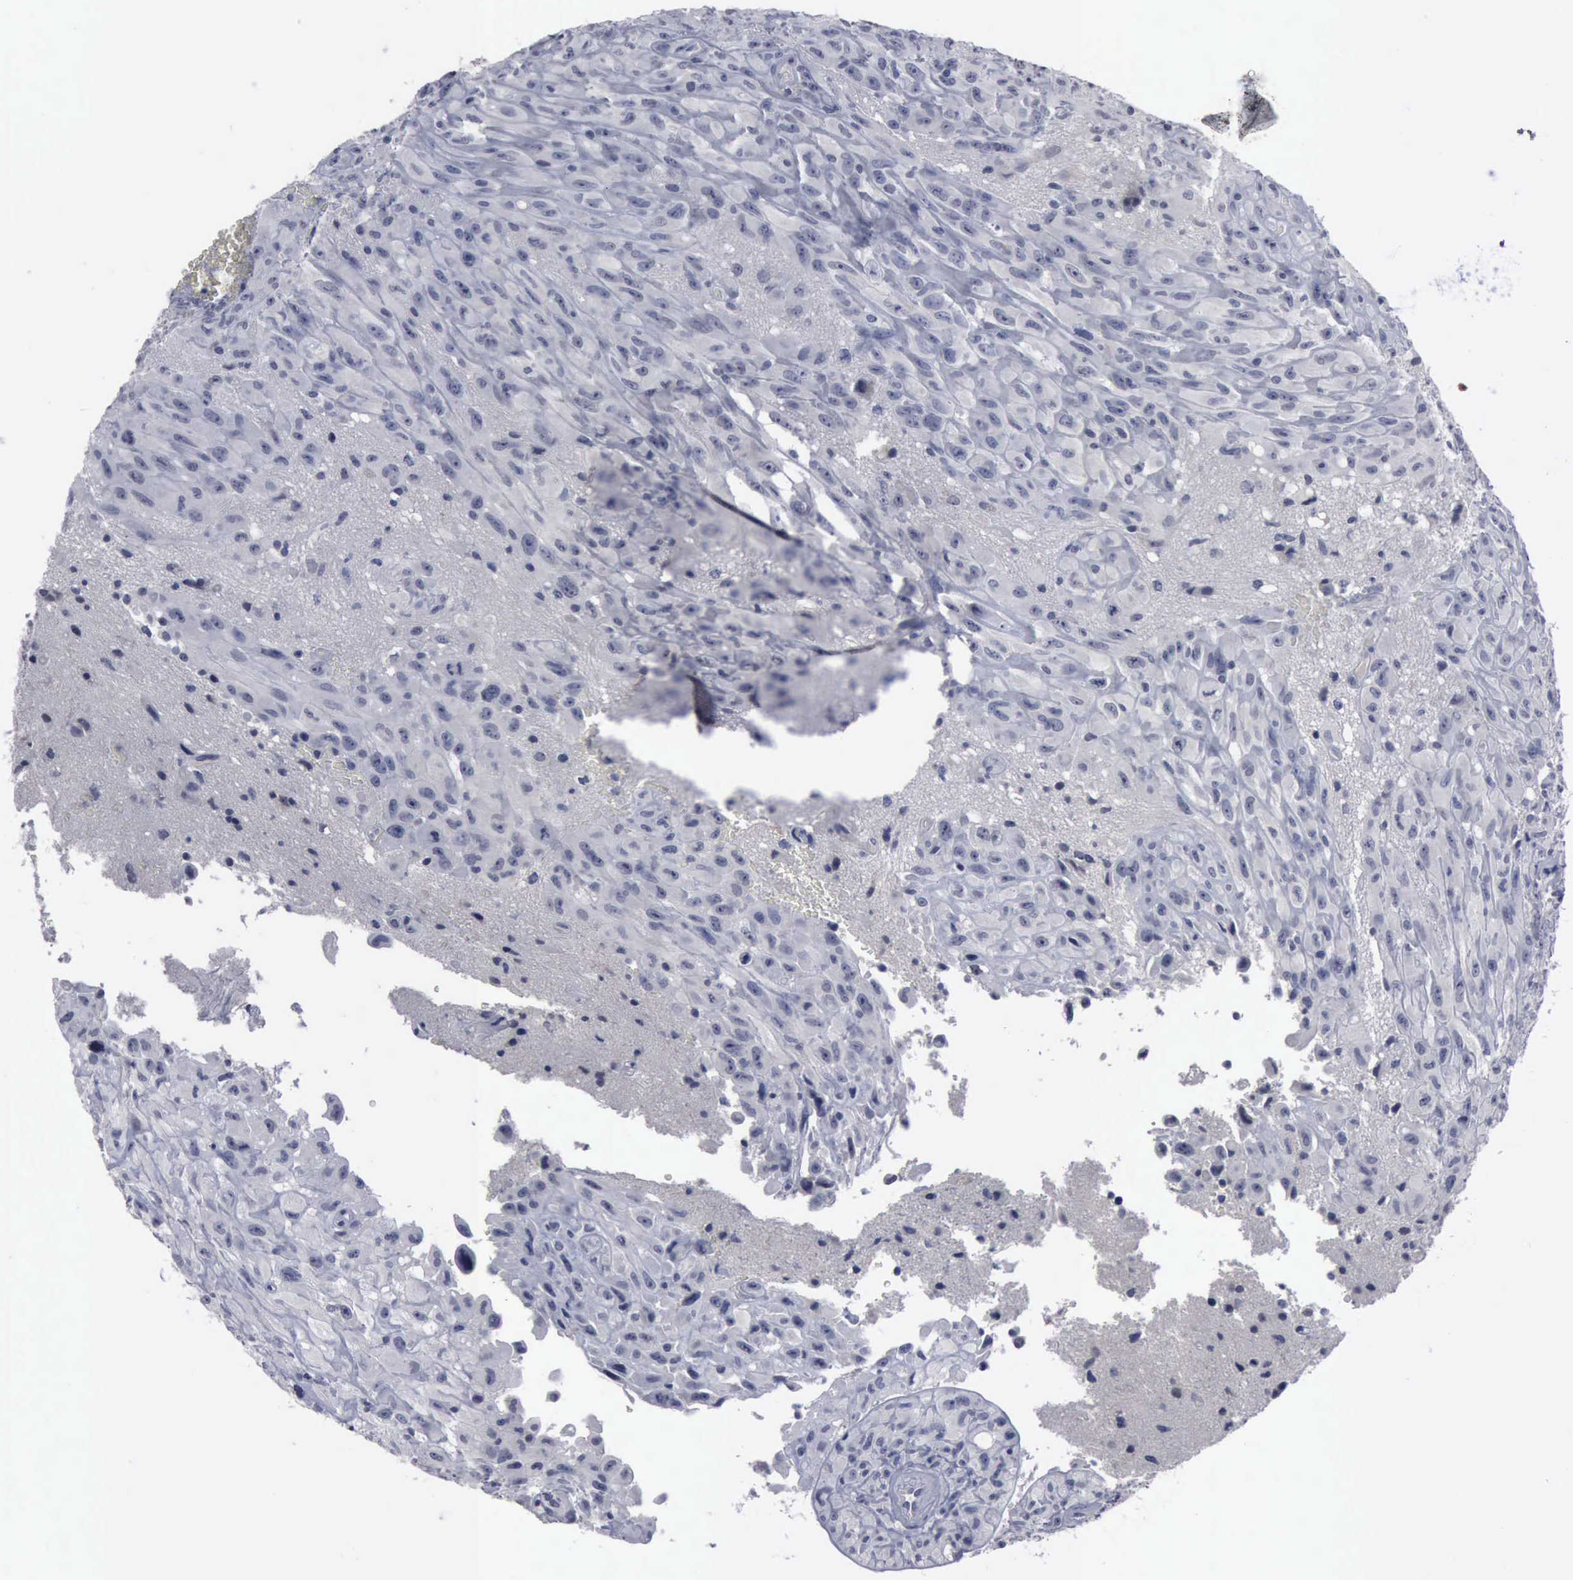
{"staining": {"intensity": "negative", "quantity": "none", "location": "none"}, "tissue": "glioma", "cell_type": "Tumor cells", "image_type": "cancer", "snomed": [{"axis": "morphology", "description": "Glioma, malignant, High grade"}, {"axis": "topography", "description": "Brain"}], "caption": "Tumor cells show no significant protein positivity in glioma. (DAB IHC with hematoxylin counter stain).", "gene": "MYO18B", "patient": {"sex": "male", "age": 48}}